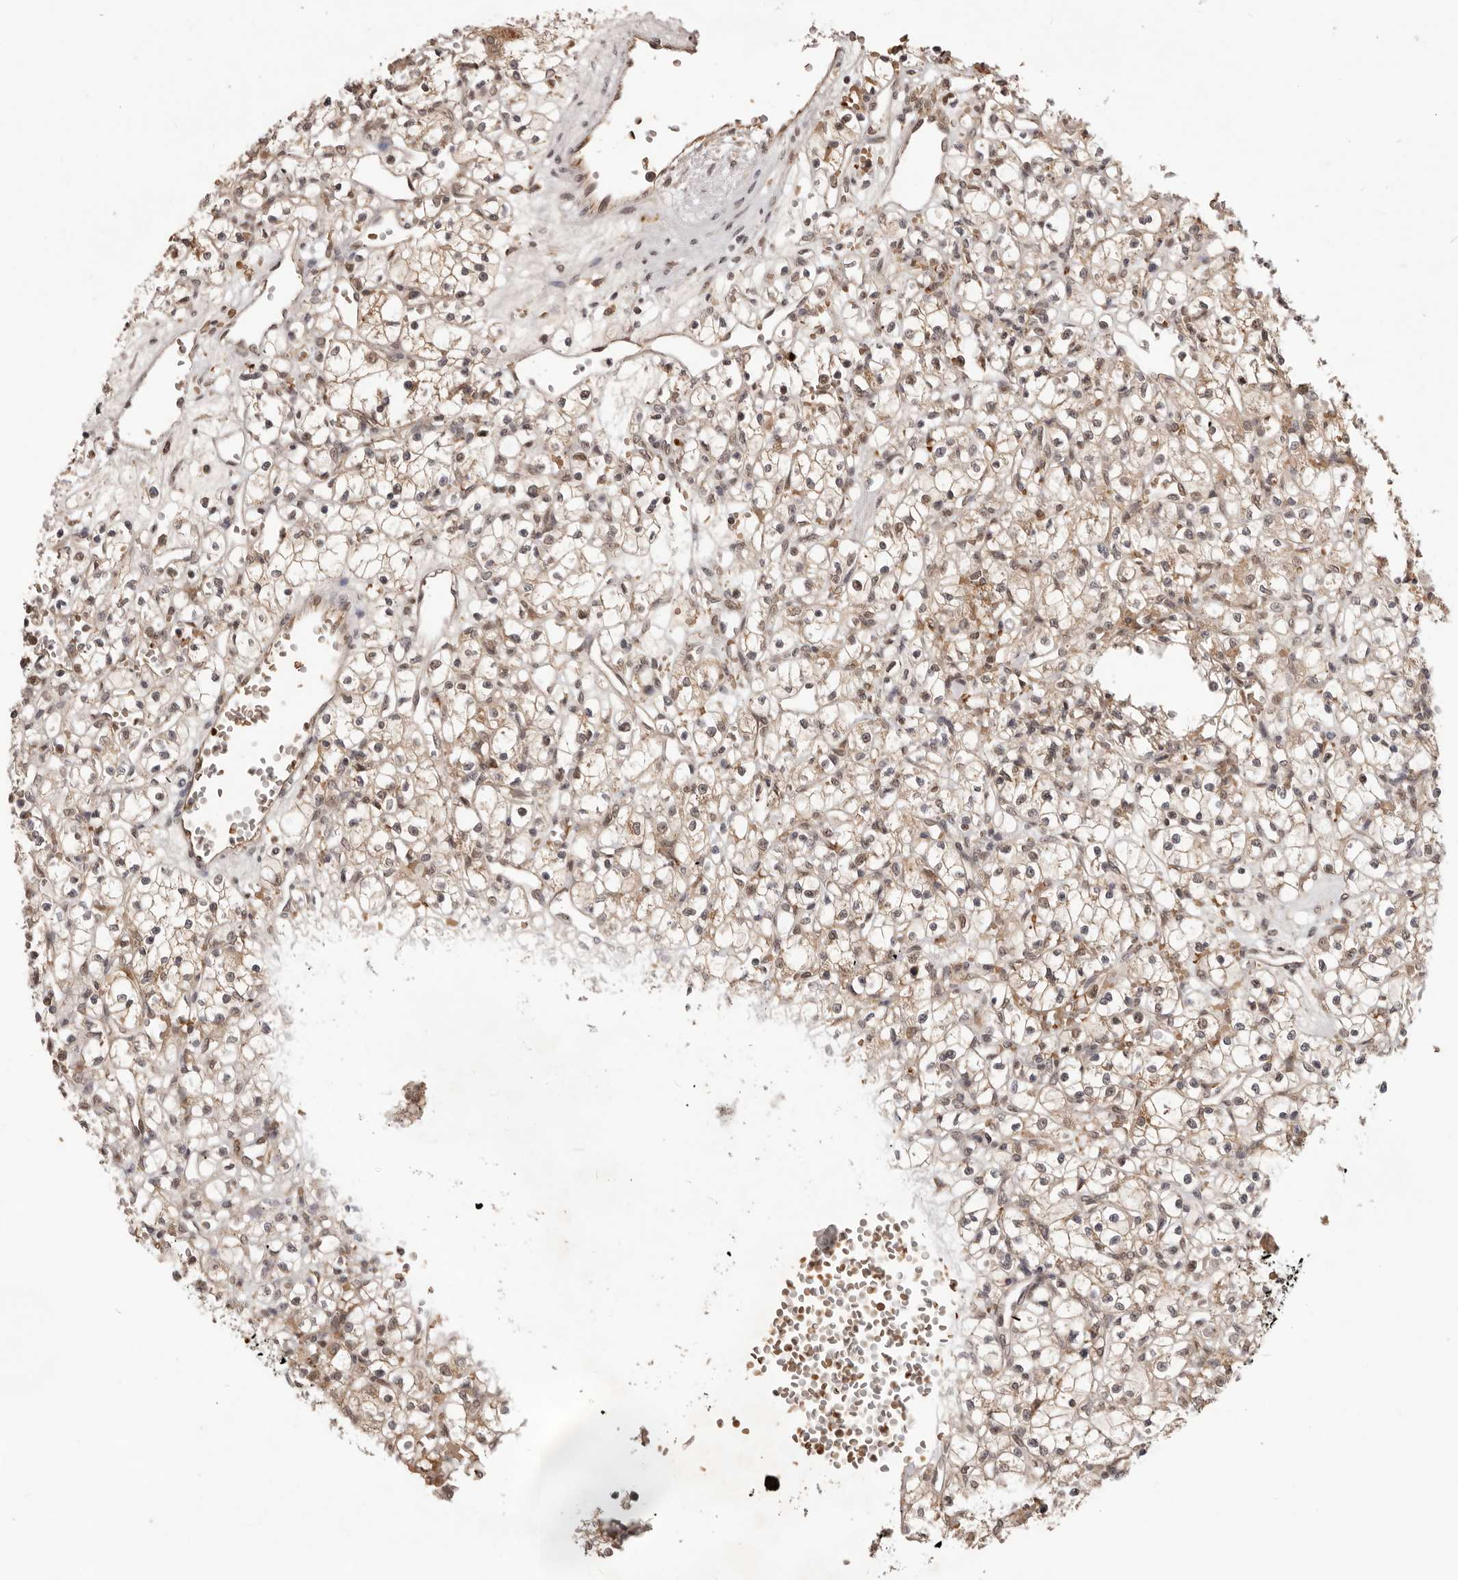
{"staining": {"intensity": "moderate", "quantity": ">75%", "location": "cytoplasmic/membranous,nuclear"}, "tissue": "renal cancer", "cell_type": "Tumor cells", "image_type": "cancer", "snomed": [{"axis": "morphology", "description": "Adenocarcinoma, NOS"}, {"axis": "topography", "description": "Kidney"}], "caption": "Protein staining by immunohistochemistry shows moderate cytoplasmic/membranous and nuclear positivity in approximately >75% of tumor cells in renal adenocarcinoma.", "gene": "NCOA3", "patient": {"sex": "female", "age": 59}}